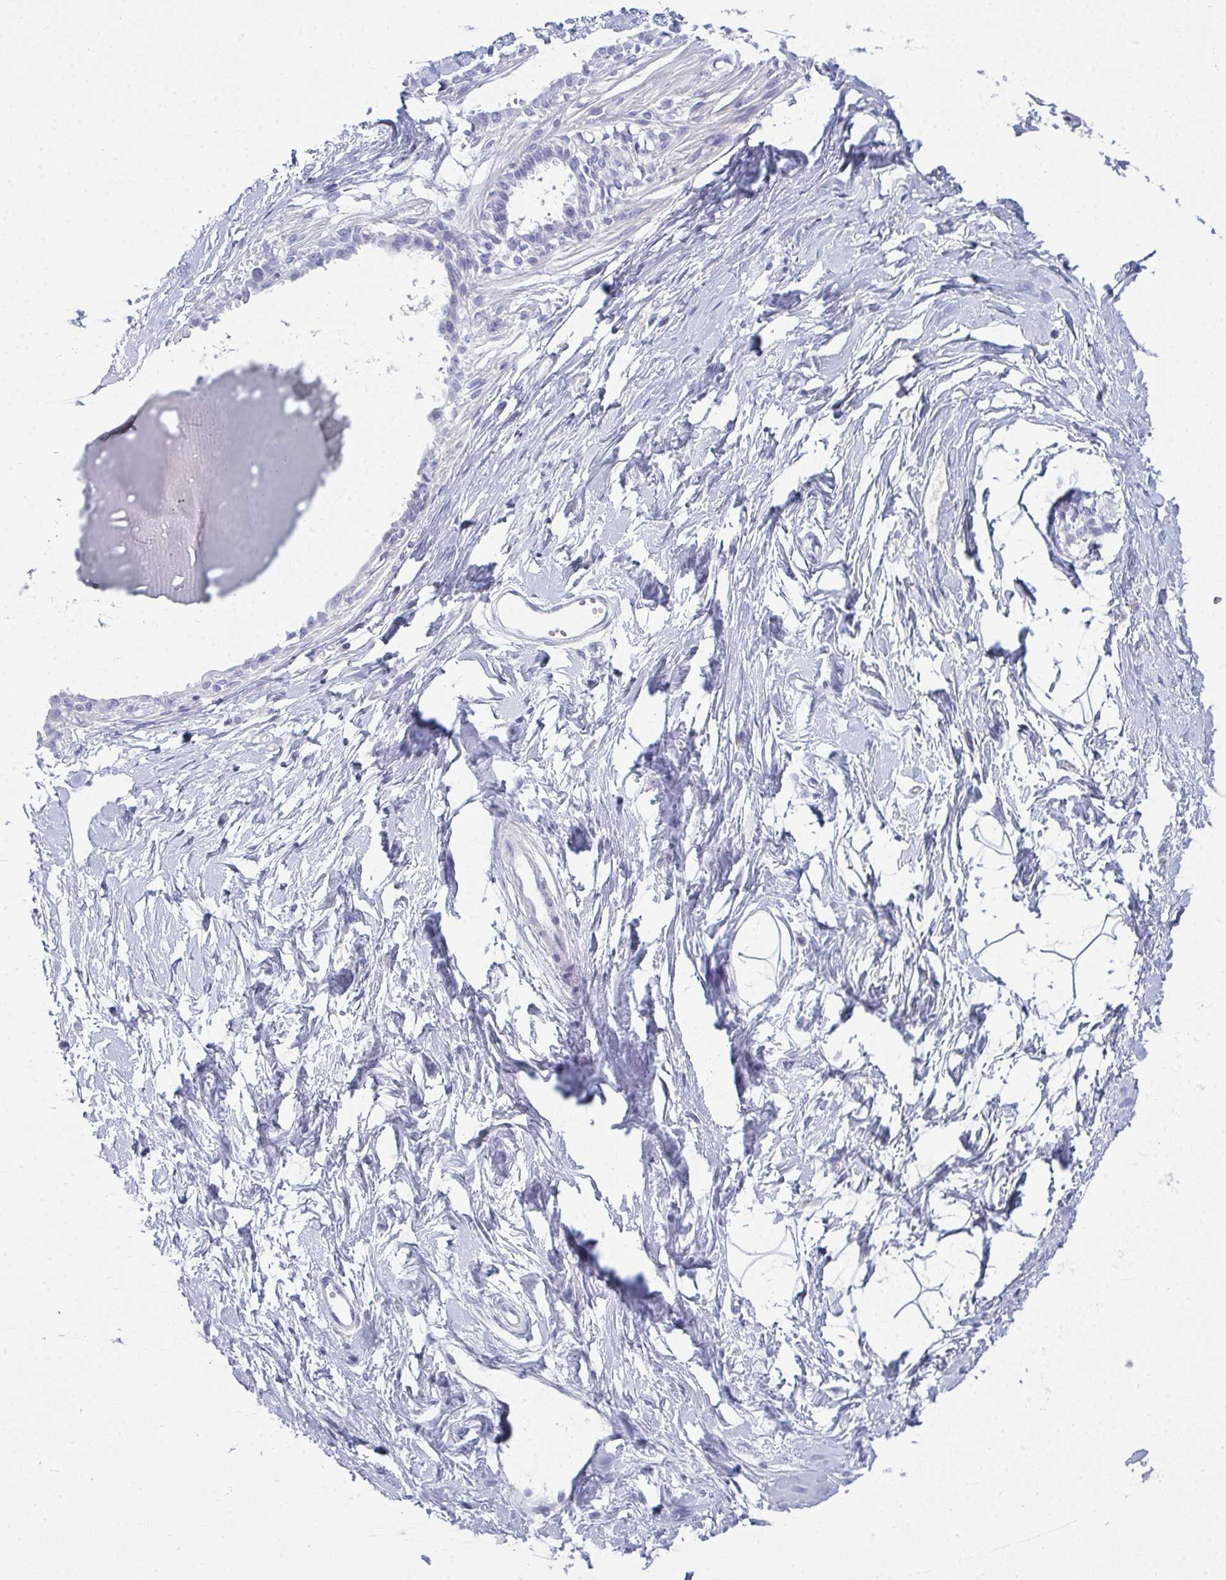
{"staining": {"intensity": "negative", "quantity": "none", "location": "none"}, "tissue": "breast", "cell_type": "Adipocytes", "image_type": "normal", "snomed": [{"axis": "morphology", "description": "Normal tissue, NOS"}, {"axis": "topography", "description": "Breast"}], "caption": "DAB (3,3'-diaminobenzidine) immunohistochemical staining of benign breast displays no significant staining in adipocytes. Nuclei are stained in blue.", "gene": "SERPINB10", "patient": {"sex": "female", "age": 45}}